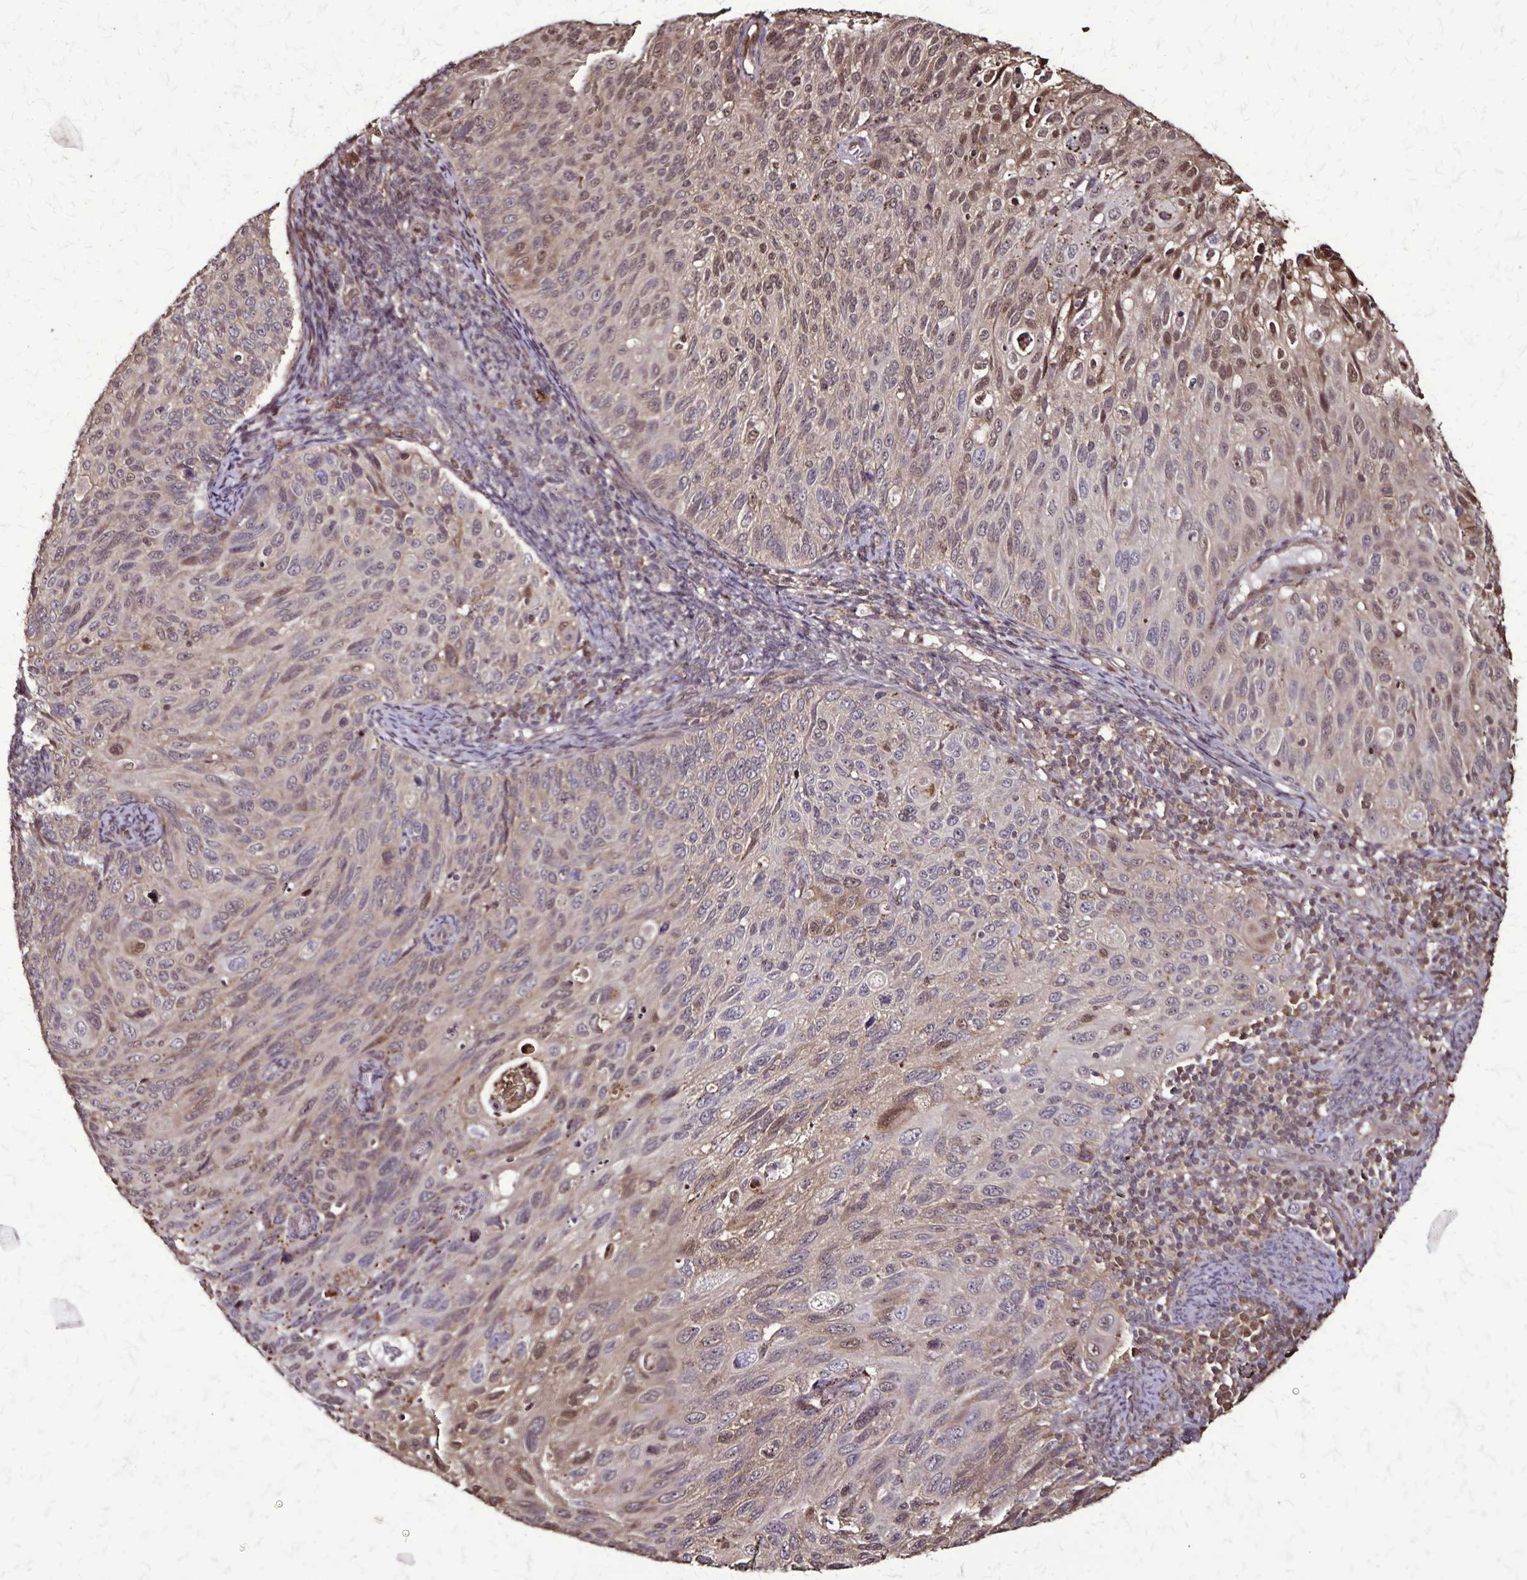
{"staining": {"intensity": "weak", "quantity": "<25%", "location": "cytoplasmic/membranous,nuclear"}, "tissue": "cervical cancer", "cell_type": "Tumor cells", "image_type": "cancer", "snomed": [{"axis": "morphology", "description": "Squamous cell carcinoma, NOS"}, {"axis": "topography", "description": "Cervix"}], "caption": "Immunohistochemistry (IHC) image of neoplastic tissue: human cervical cancer (squamous cell carcinoma) stained with DAB reveals no significant protein positivity in tumor cells.", "gene": "CHMP1B", "patient": {"sex": "female", "age": 70}}